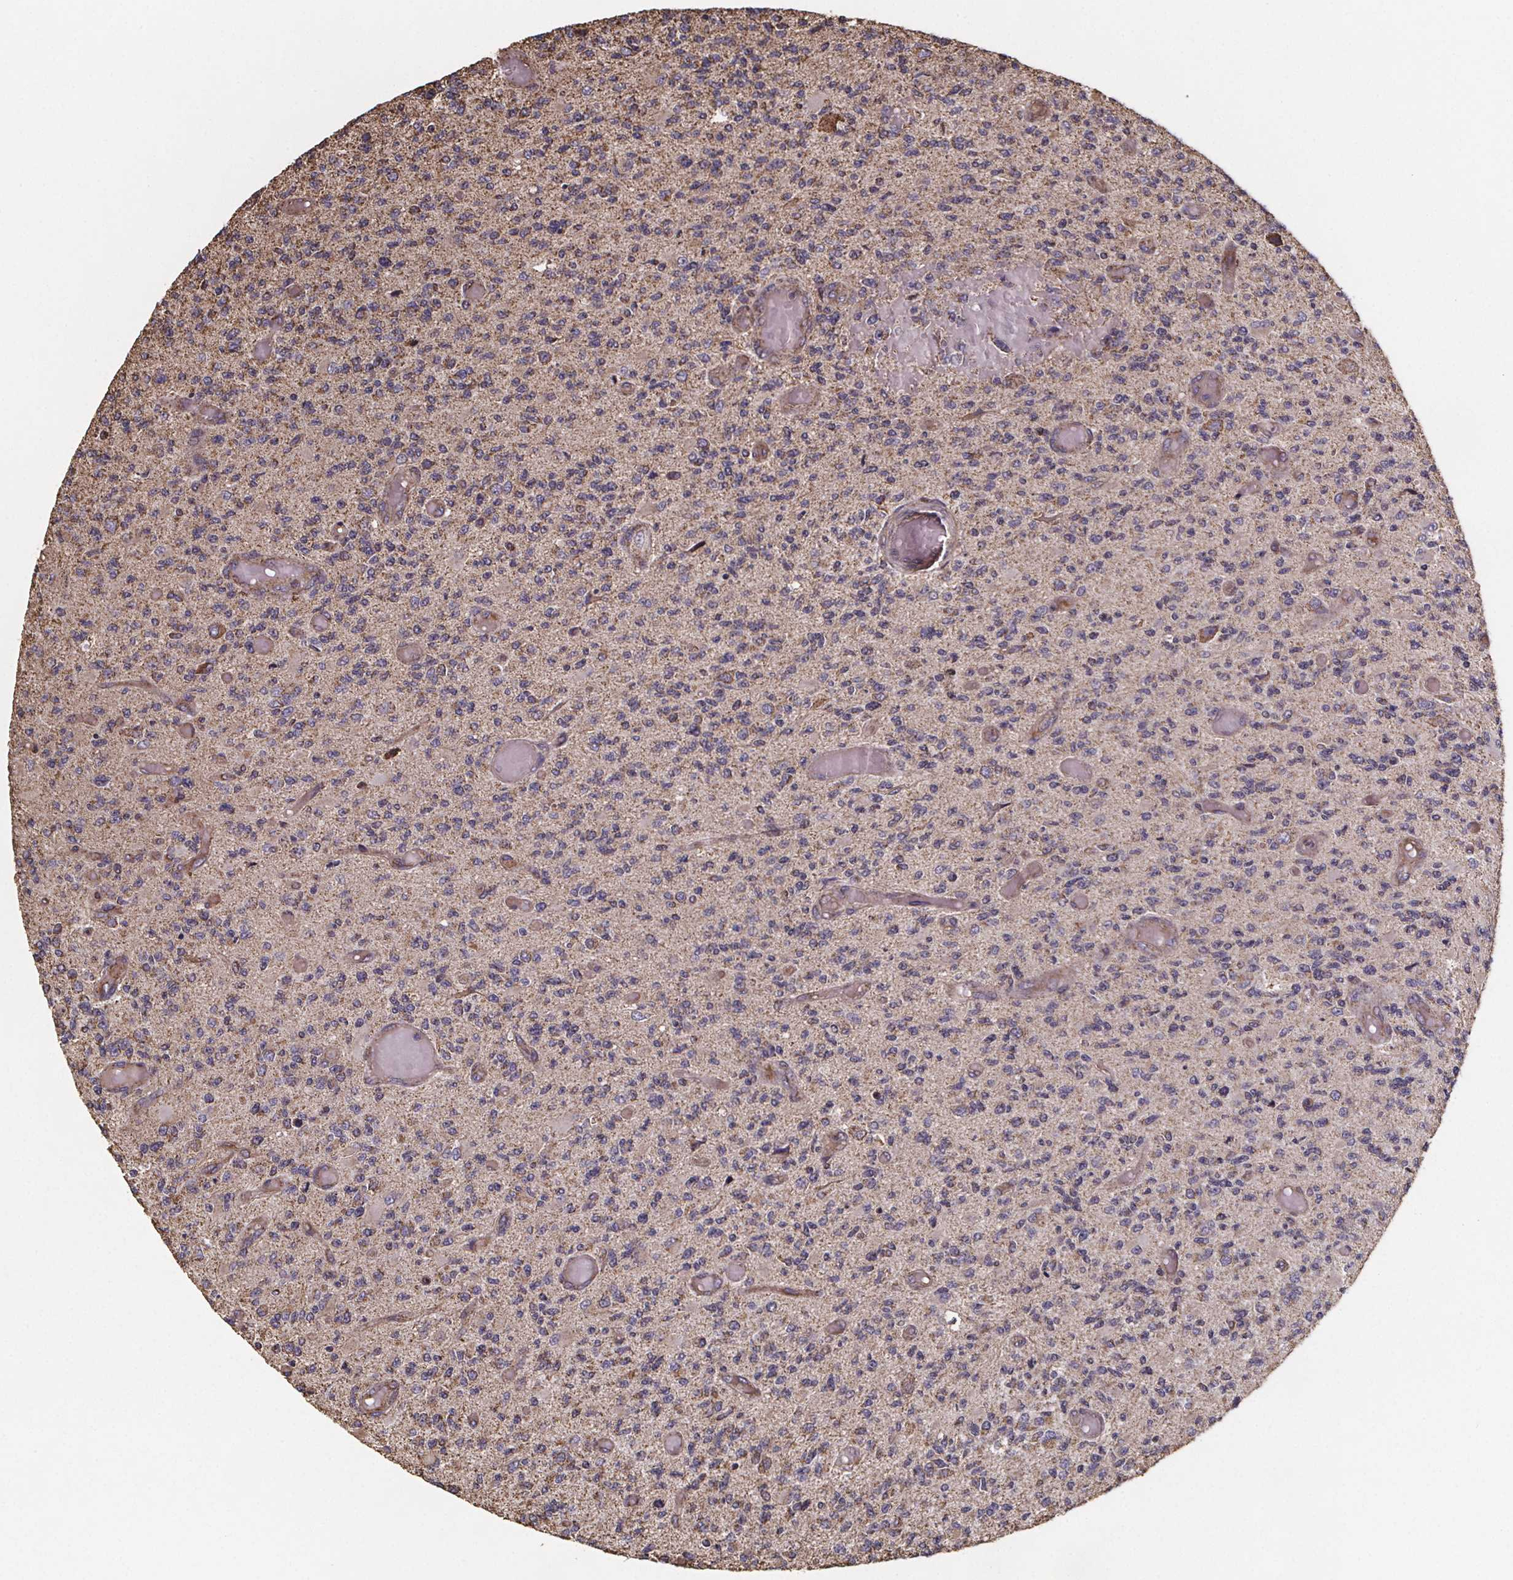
{"staining": {"intensity": "weak", "quantity": "<25%", "location": "cytoplasmic/membranous"}, "tissue": "glioma", "cell_type": "Tumor cells", "image_type": "cancer", "snomed": [{"axis": "morphology", "description": "Glioma, malignant, High grade"}, {"axis": "topography", "description": "Brain"}], "caption": "Protein analysis of glioma displays no significant positivity in tumor cells.", "gene": "SLC35D2", "patient": {"sex": "female", "age": 63}}